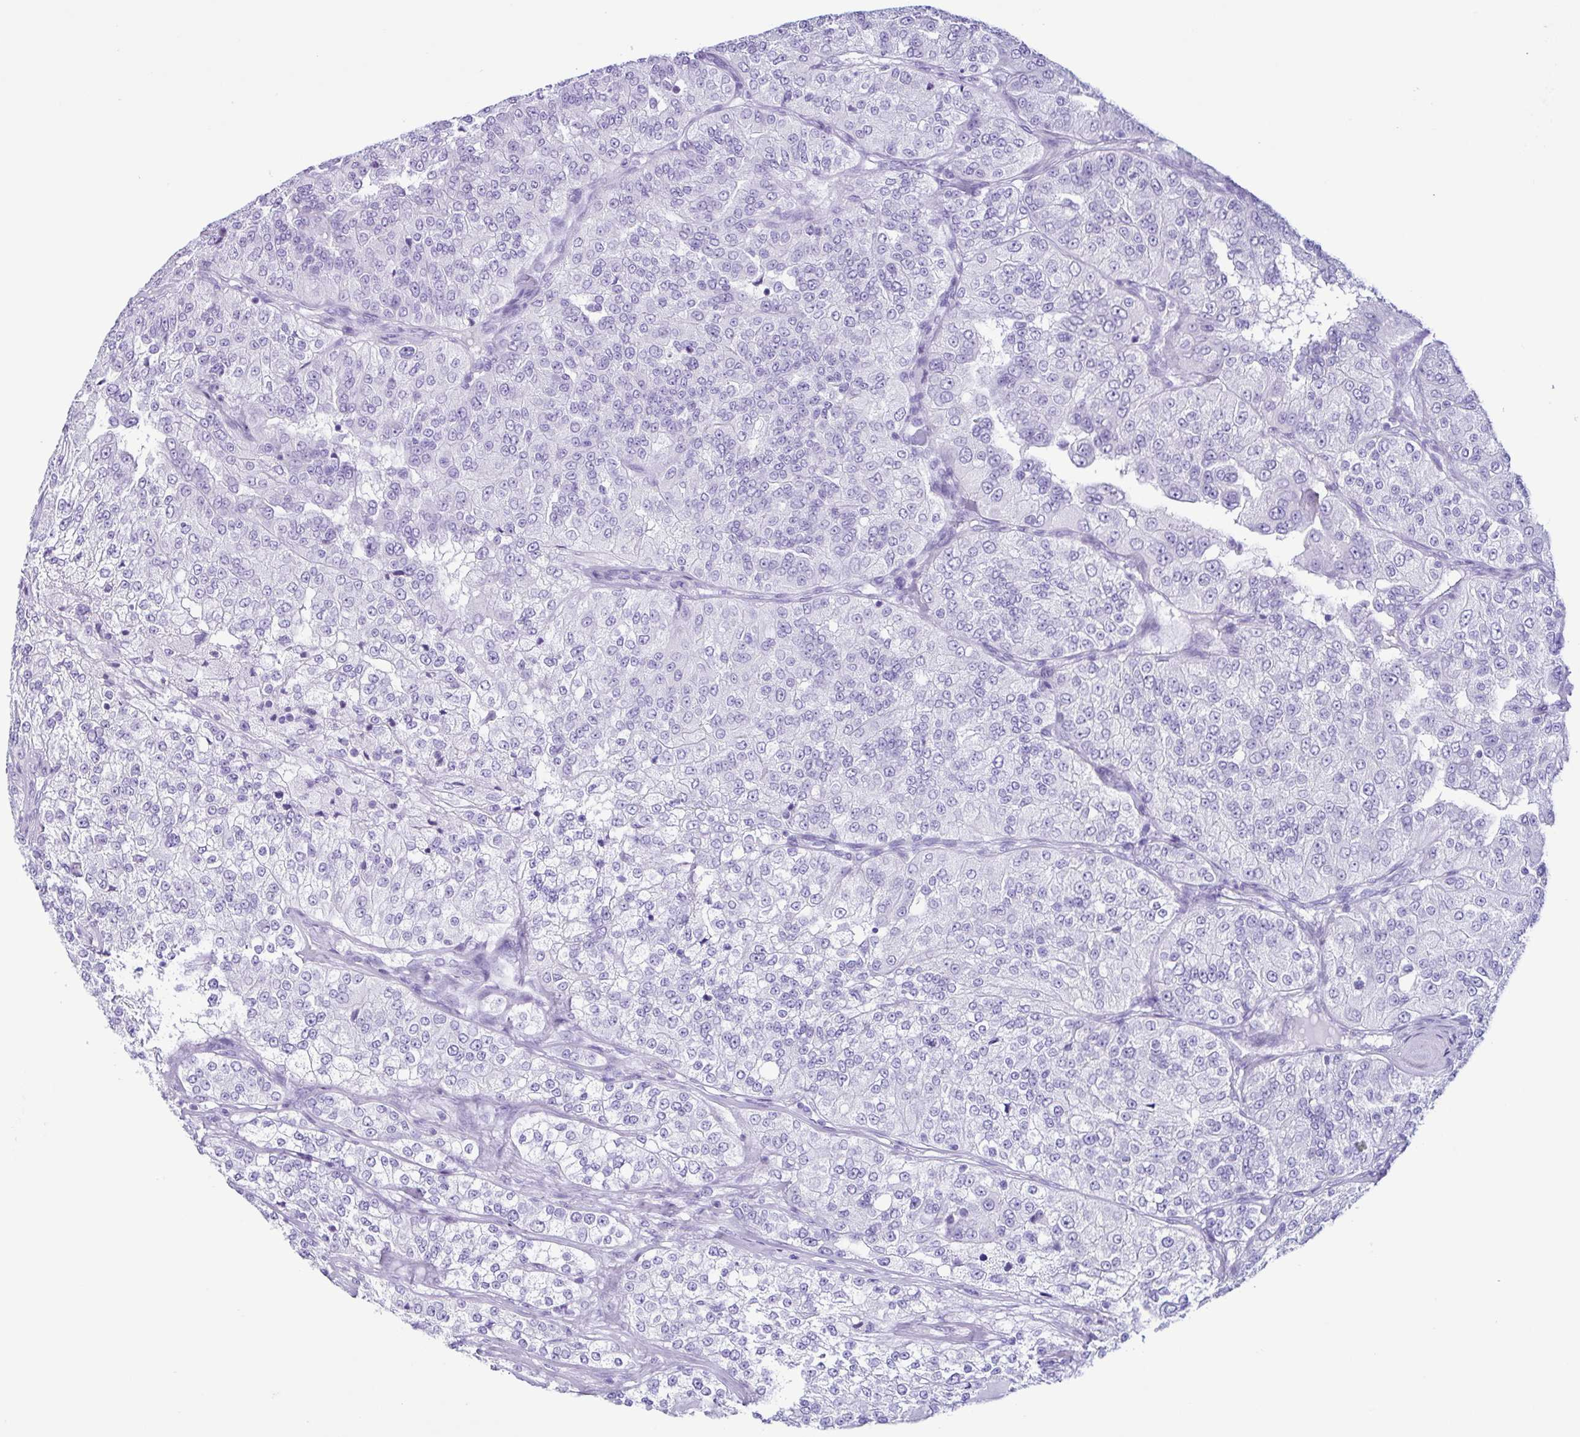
{"staining": {"intensity": "negative", "quantity": "none", "location": "none"}, "tissue": "renal cancer", "cell_type": "Tumor cells", "image_type": "cancer", "snomed": [{"axis": "morphology", "description": "Adenocarcinoma, NOS"}, {"axis": "topography", "description": "Kidney"}], "caption": "Renal cancer was stained to show a protein in brown. There is no significant staining in tumor cells.", "gene": "PIGF", "patient": {"sex": "female", "age": 63}}